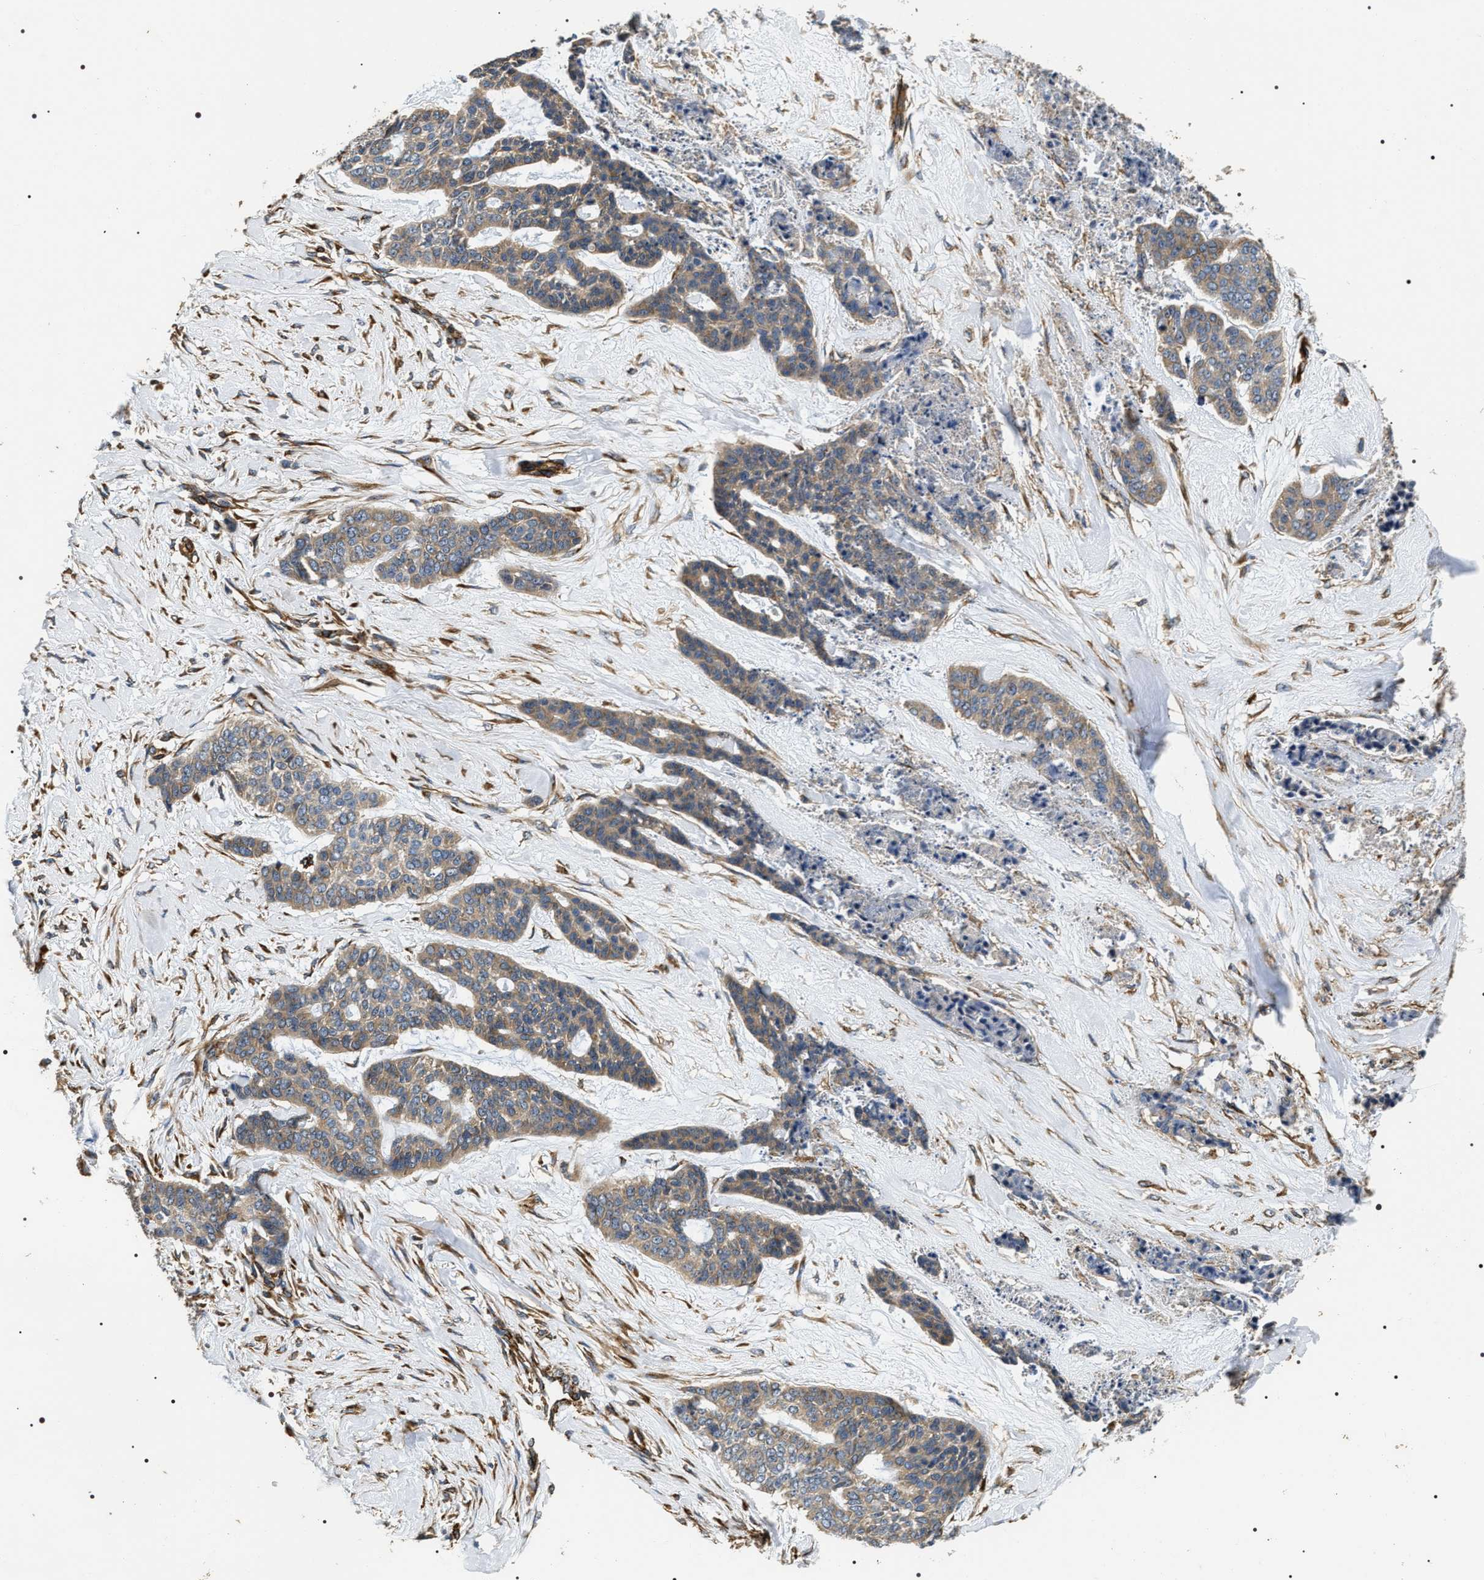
{"staining": {"intensity": "weak", "quantity": ">75%", "location": "cytoplasmic/membranous"}, "tissue": "skin cancer", "cell_type": "Tumor cells", "image_type": "cancer", "snomed": [{"axis": "morphology", "description": "Basal cell carcinoma"}, {"axis": "topography", "description": "Skin"}], "caption": "Immunohistochemical staining of skin basal cell carcinoma reveals weak cytoplasmic/membranous protein staining in approximately >75% of tumor cells. The staining is performed using DAB (3,3'-diaminobenzidine) brown chromogen to label protein expression. The nuclei are counter-stained blue using hematoxylin.", "gene": "ZC3HAV1L", "patient": {"sex": "female", "age": 64}}